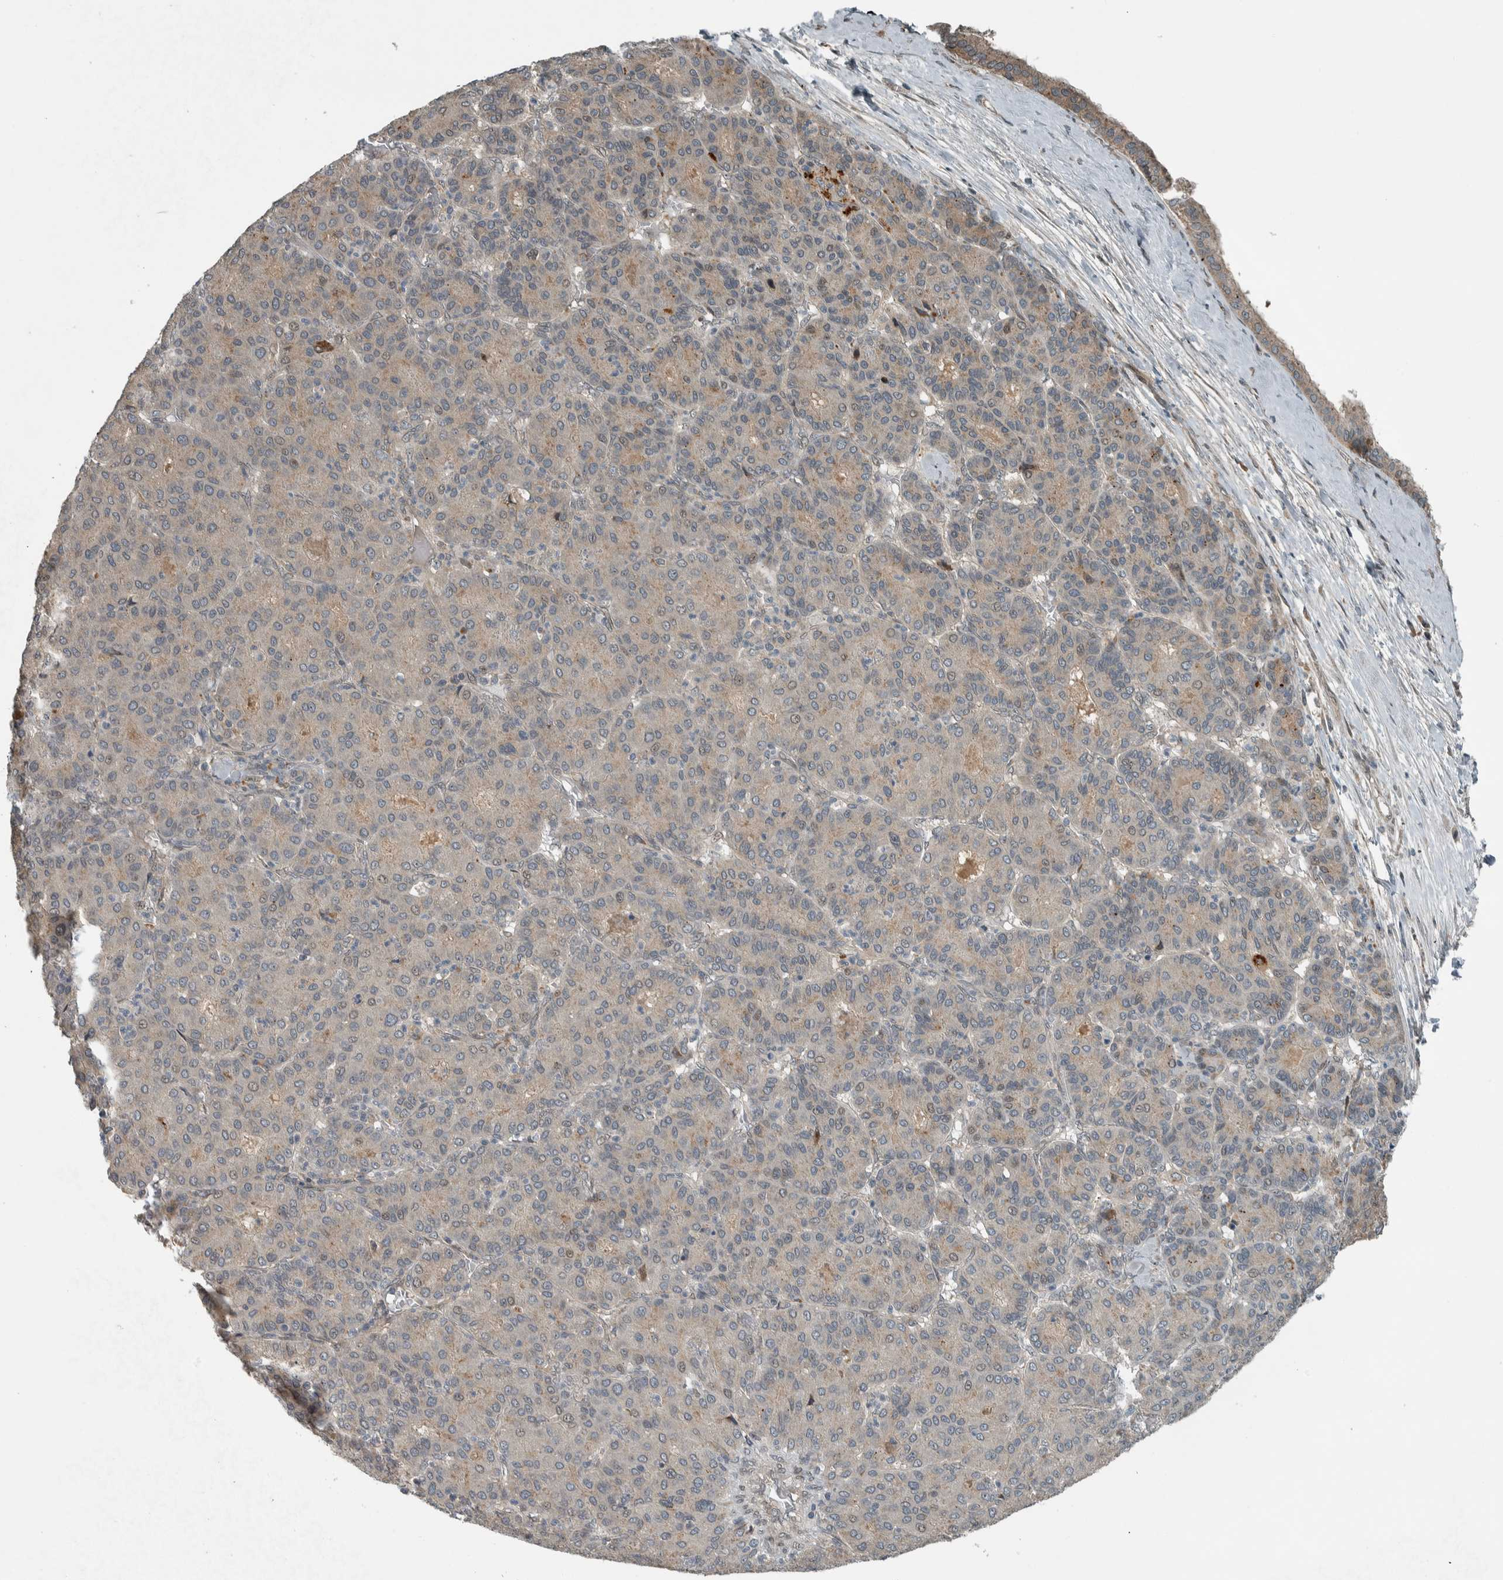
{"staining": {"intensity": "weak", "quantity": "25%-75%", "location": "cytoplasmic/membranous,nuclear"}, "tissue": "liver cancer", "cell_type": "Tumor cells", "image_type": "cancer", "snomed": [{"axis": "morphology", "description": "Carcinoma, Hepatocellular, NOS"}, {"axis": "topography", "description": "Liver"}], "caption": "Immunohistochemical staining of liver hepatocellular carcinoma shows low levels of weak cytoplasmic/membranous and nuclear expression in about 25%-75% of tumor cells. (Brightfield microscopy of DAB IHC at high magnification).", "gene": "XPO5", "patient": {"sex": "male", "age": 65}}